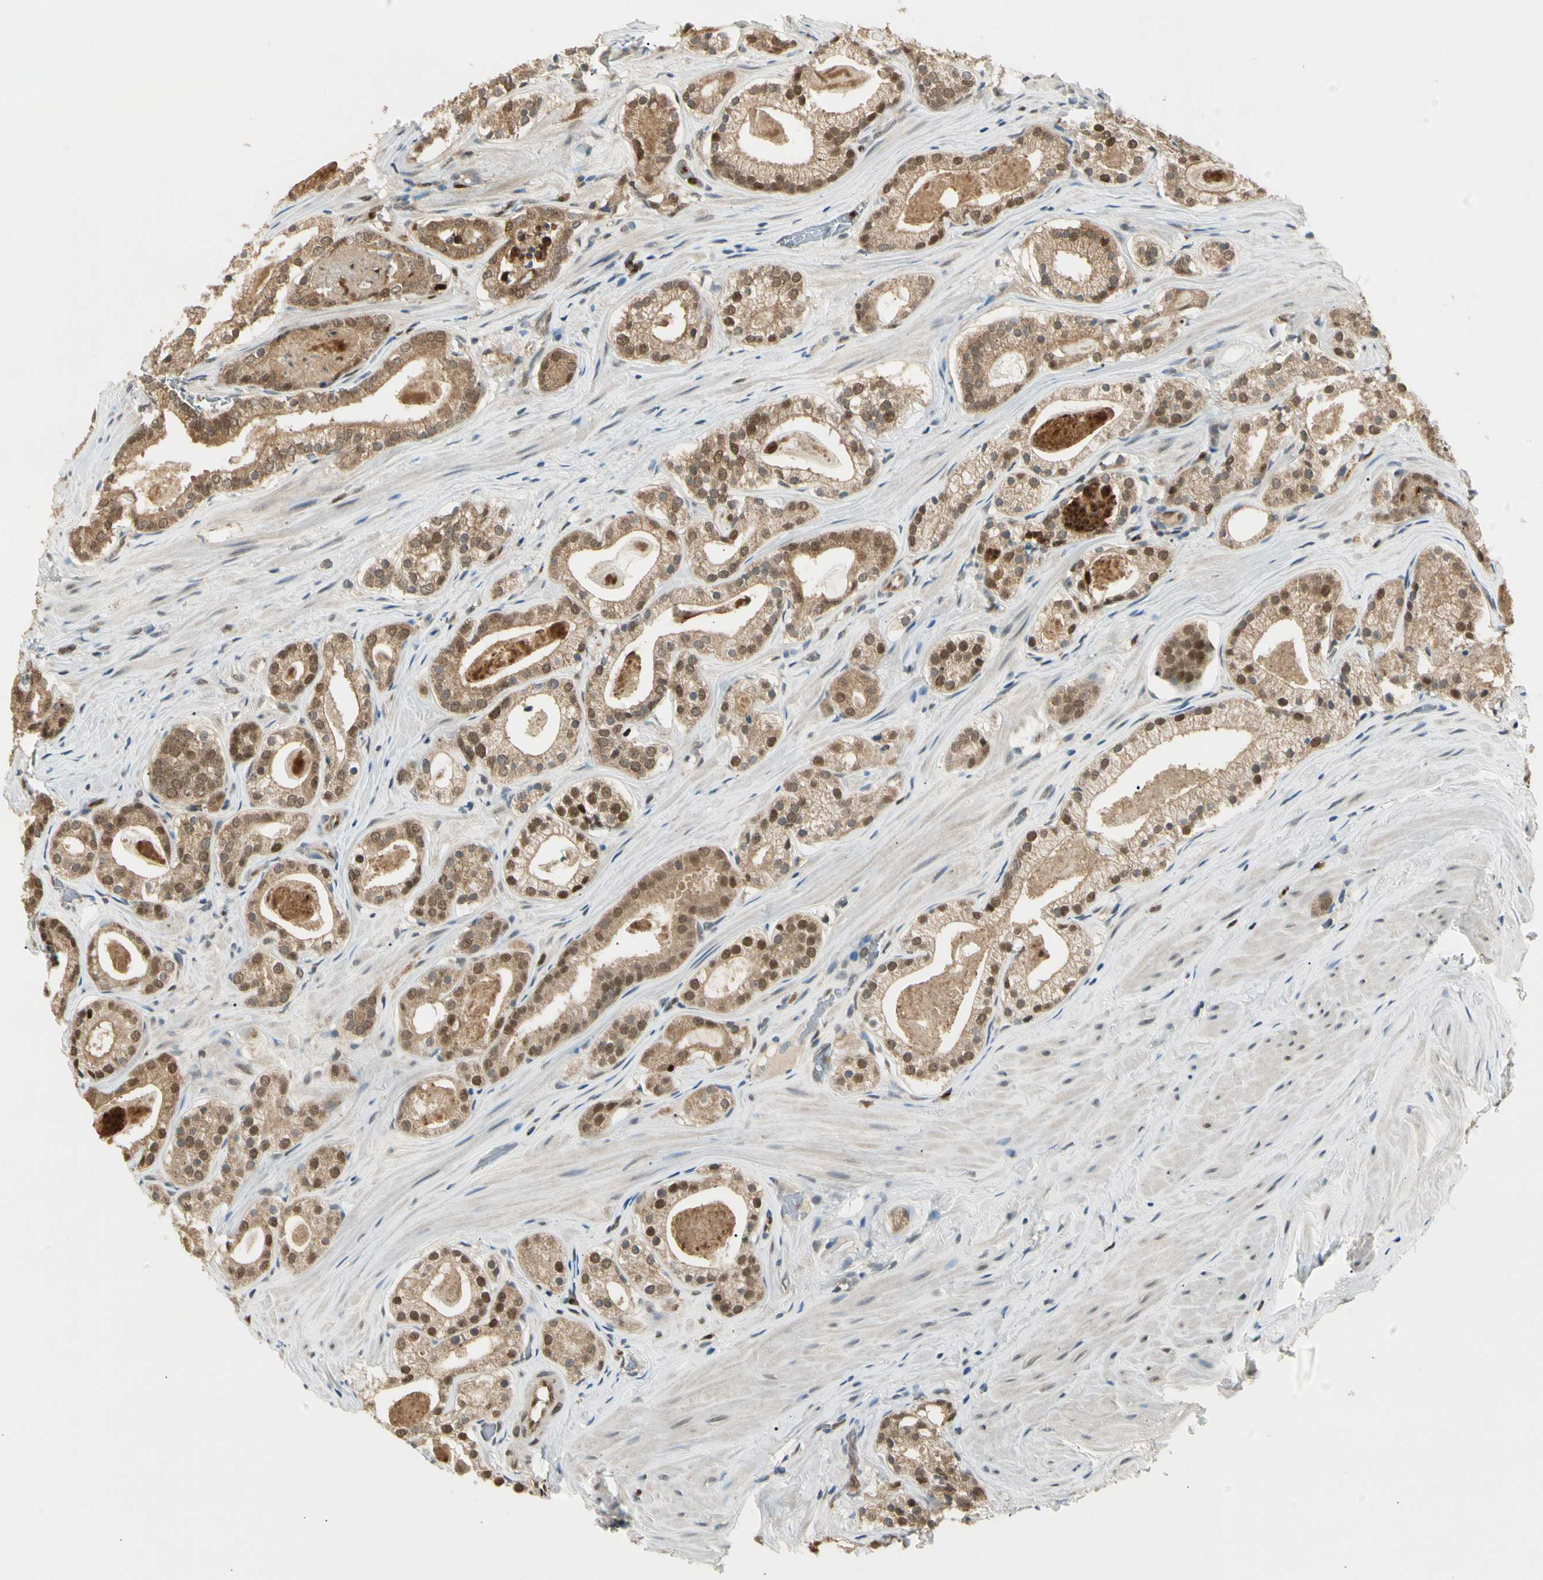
{"staining": {"intensity": "moderate", "quantity": ">75%", "location": "cytoplasmic/membranous,nuclear"}, "tissue": "prostate cancer", "cell_type": "Tumor cells", "image_type": "cancer", "snomed": [{"axis": "morphology", "description": "Adenocarcinoma, Low grade"}, {"axis": "topography", "description": "Prostate"}], "caption": "The photomicrograph shows a brown stain indicating the presence of a protein in the cytoplasmic/membranous and nuclear of tumor cells in prostate cancer.", "gene": "LTA4H", "patient": {"sex": "male", "age": 59}}